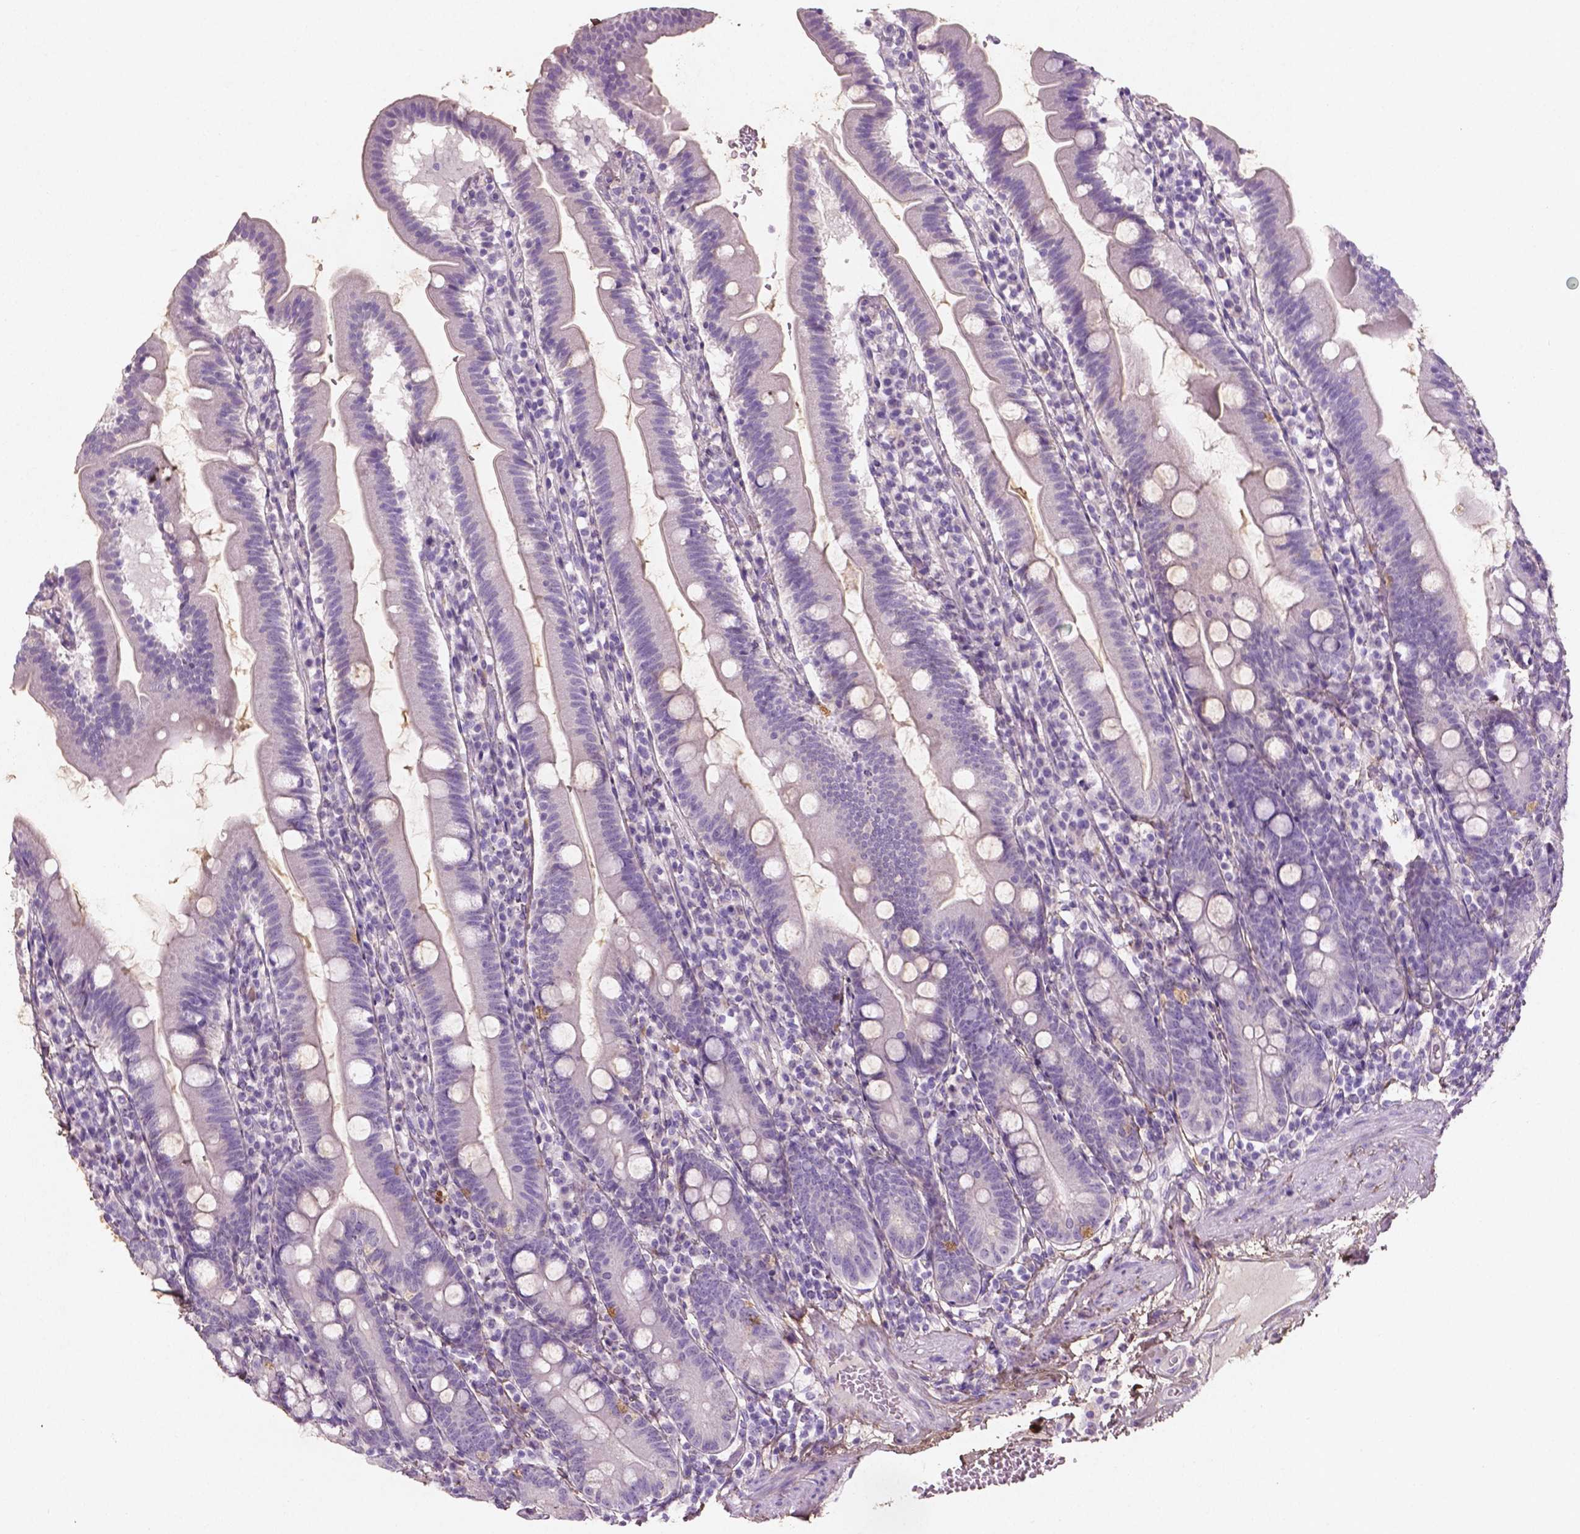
{"staining": {"intensity": "negative", "quantity": "none", "location": "none"}, "tissue": "duodenum", "cell_type": "Glandular cells", "image_type": "normal", "snomed": [{"axis": "morphology", "description": "Normal tissue, NOS"}, {"axis": "topography", "description": "Duodenum"}], "caption": "Glandular cells are negative for brown protein staining in benign duodenum. (DAB IHC with hematoxylin counter stain).", "gene": "DLG2", "patient": {"sex": "female", "age": 67}}